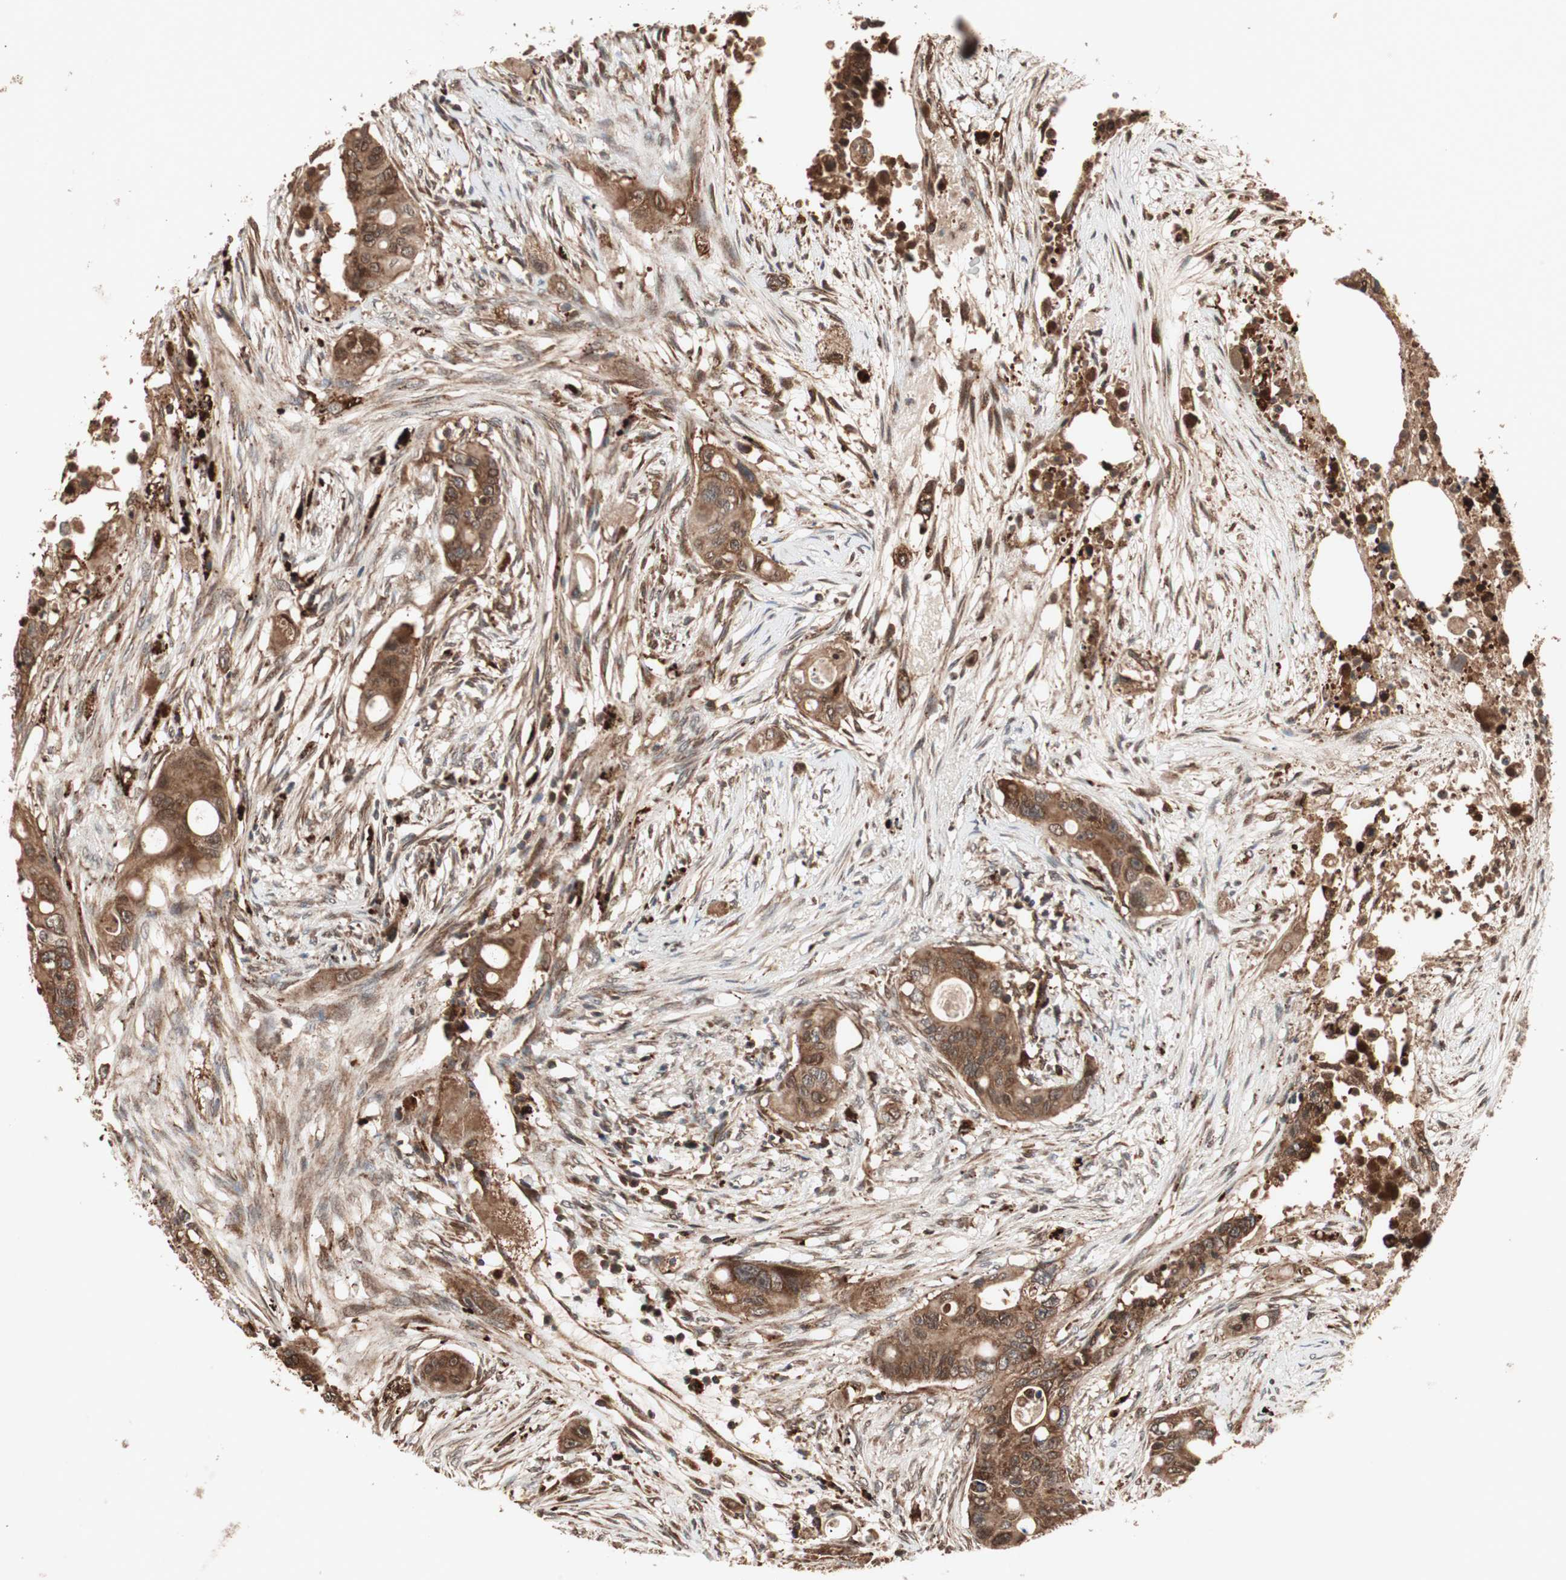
{"staining": {"intensity": "strong", "quantity": ">75%", "location": "cytoplasmic/membranous"}, "tissue": "colorectal cancer", "cell_type": "Tumor cells", "image_type": "cancer", "snomed": [{"axis": "morphology", "description": "Adenocarcinoma, NOS"}, {"axis": "topography", "description": "Colon"}], "caption": "Colorectal cancer (adenocarcinoma) was stained to show a protein in brown. There is high levels of strong cytoplasmic/membranous staining in approximately >75% of tumor cells.", "gene": "RAB1A", "patient": {"sex": "female", "age": 57}}